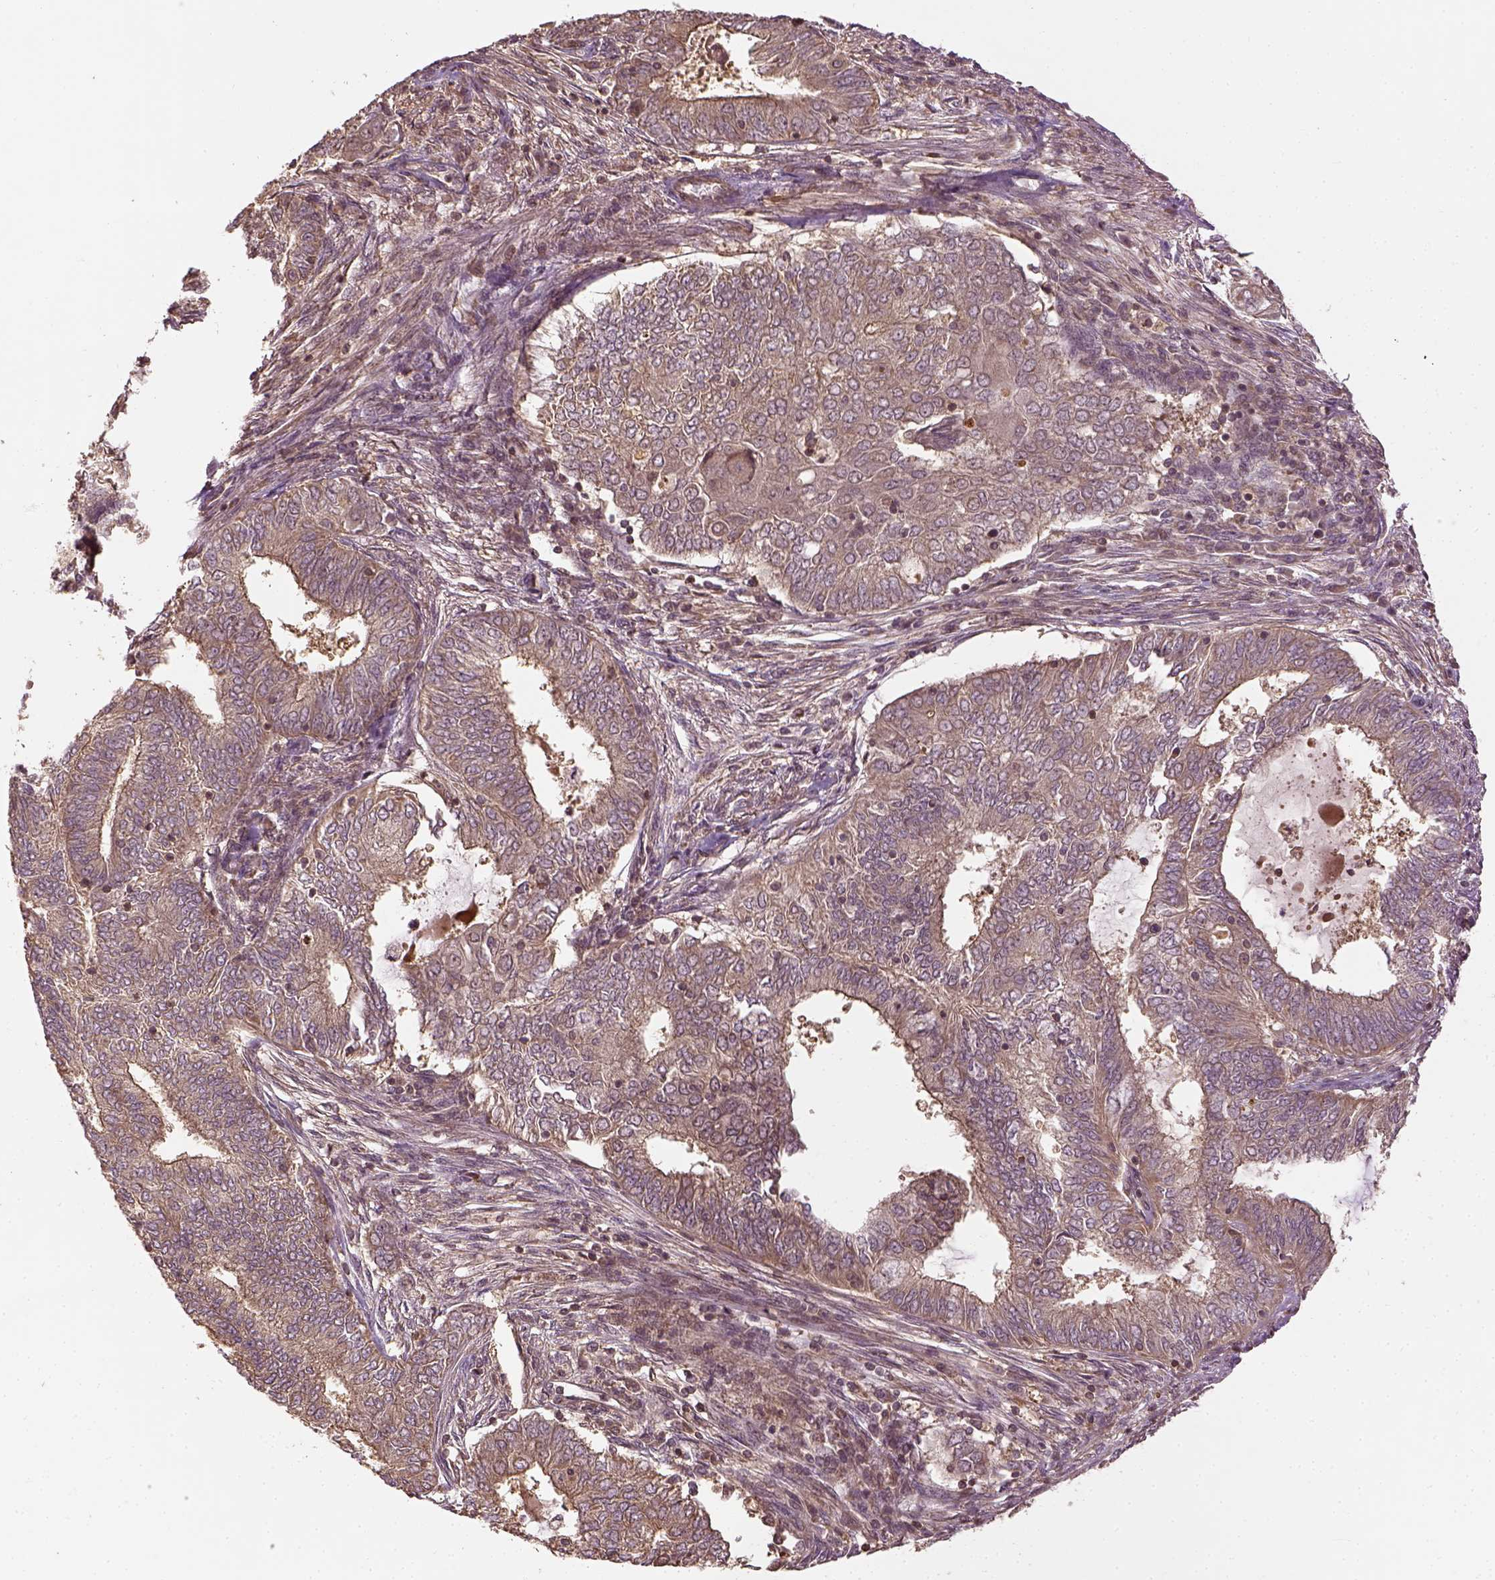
{"staining": {"intensity": "weak", "quantity": ">75%", "location": "cytoplasmic/membranous"}, "tissue": "endometrial cancer", "cell_type": "Tumor cells", "image_type": "cancer", "snomed": [{"axis": "morphology", "description": "Adenocarcinoma, NOS"}, {"axis": "topography", "description": "Endometrium"}], "caption": "This micrograph exhibits endometrial cancer (adenocarcinoma) stained with immunohistochemistry (IHC) to label a protein in brown. The cytoplasmic/membranous of tumor cells show weak positivity for the protein. Nuclei are counter-stained blue.", "gene": "VEGFA", "patient": {"sex": "female", "age": 62}}